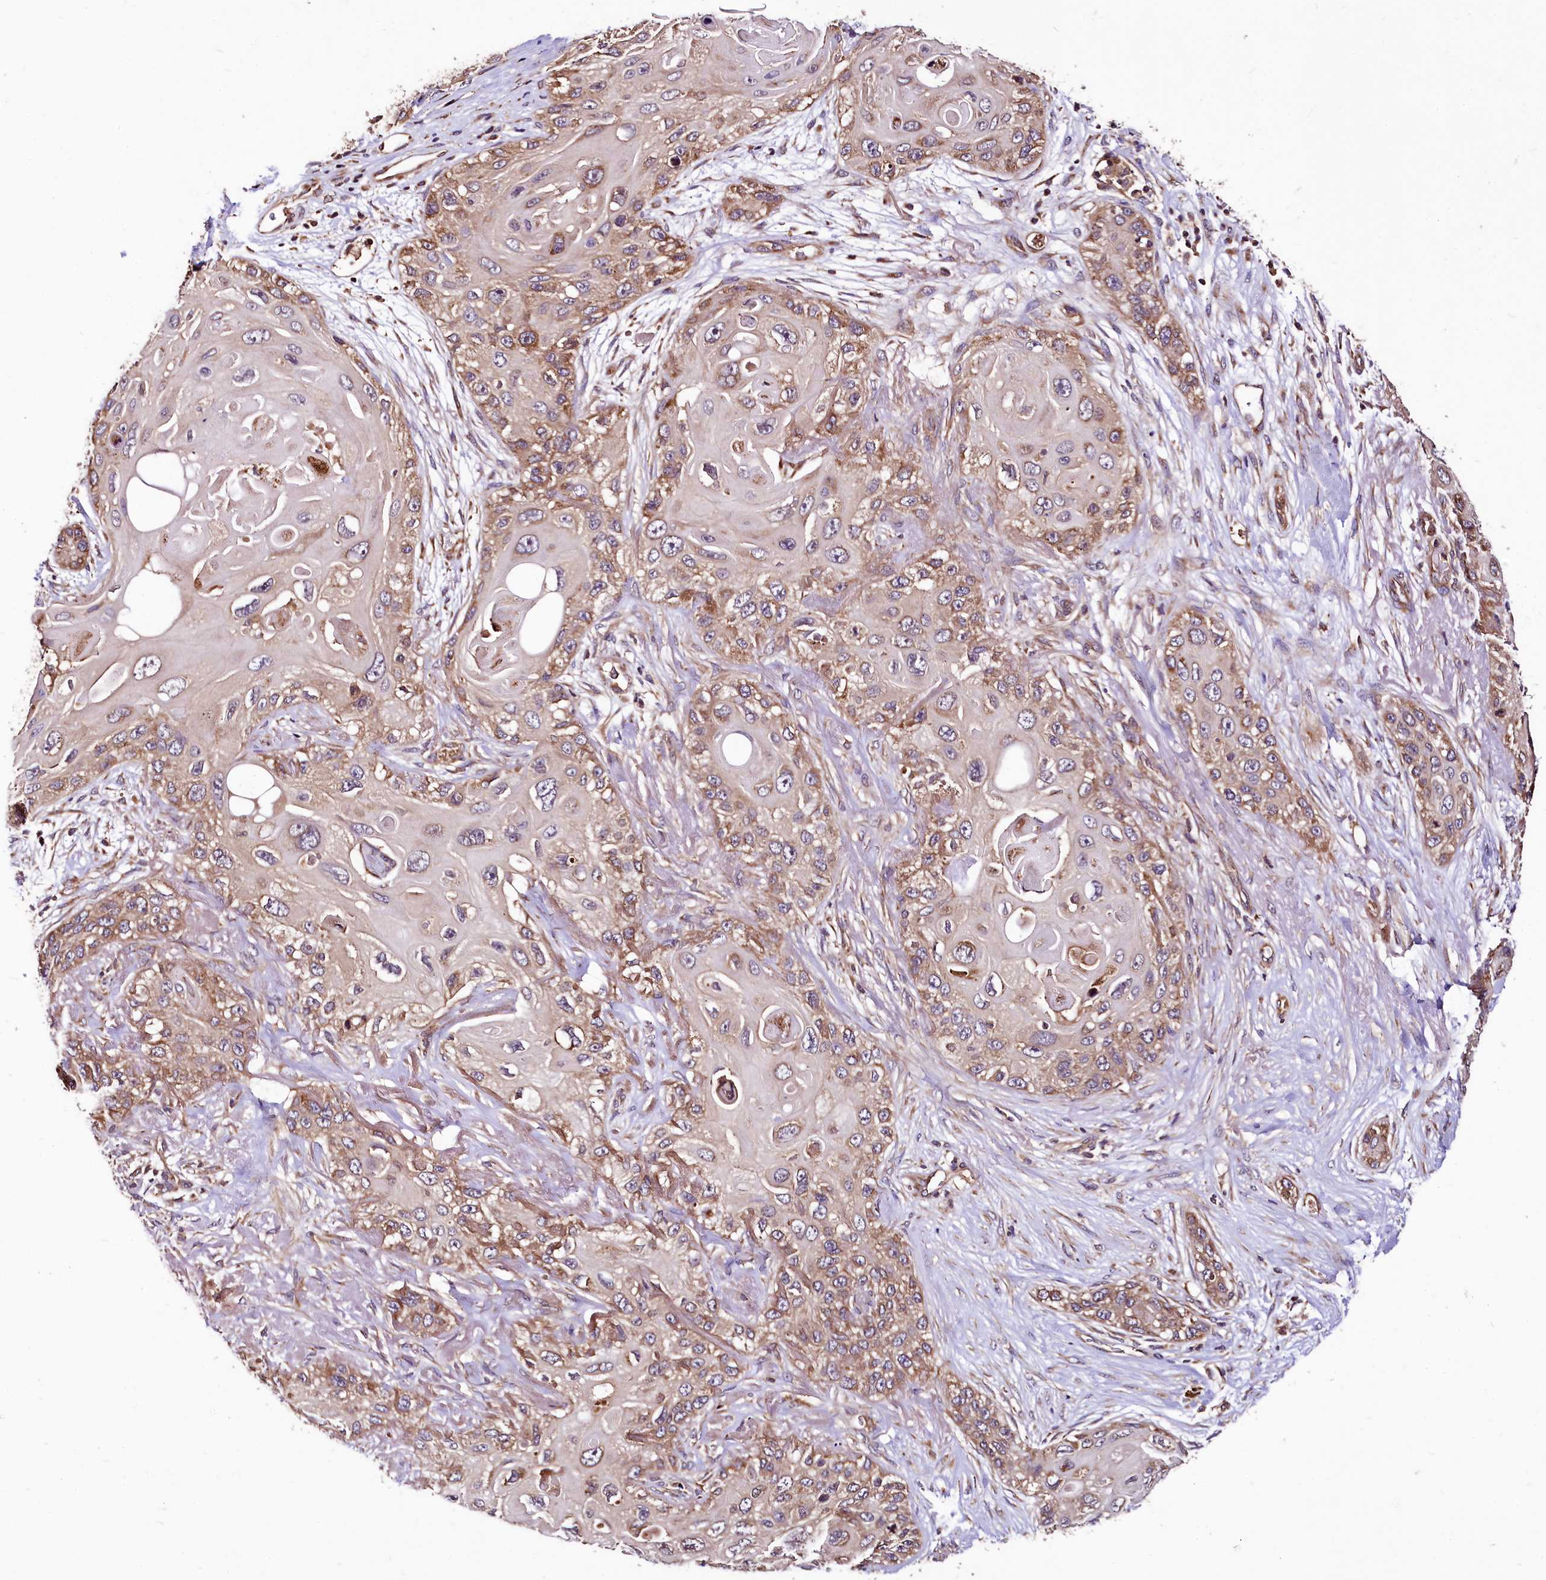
{"staining": {"intensity": "moderate", "quantity": "25%-75%", "location": "cytoplasmic/membranous"}, "tissue": "skin cancer", "cell_type": "Tumor cells", "image_type": "cancer", "snomed": [{"axis": "morphology", "description": "Normal tissue, NOS"}, {"axis": "morphology", "description": "Squamous cell carcinoma, NOS"}, {"axis": "topography", "description": "Skin"}], "caption": "Protein expression analysis of human skin cancer reveals moderate cytoplasmic/membranous expression in approximately 25%-75% of tumor cells. (DAB (3,3'-diaminobenzidine) = brown stain, brightfield microscopy at high magnification).", "gene": "LRSAM1", "patient": {"sex": "male", "age": 72}}